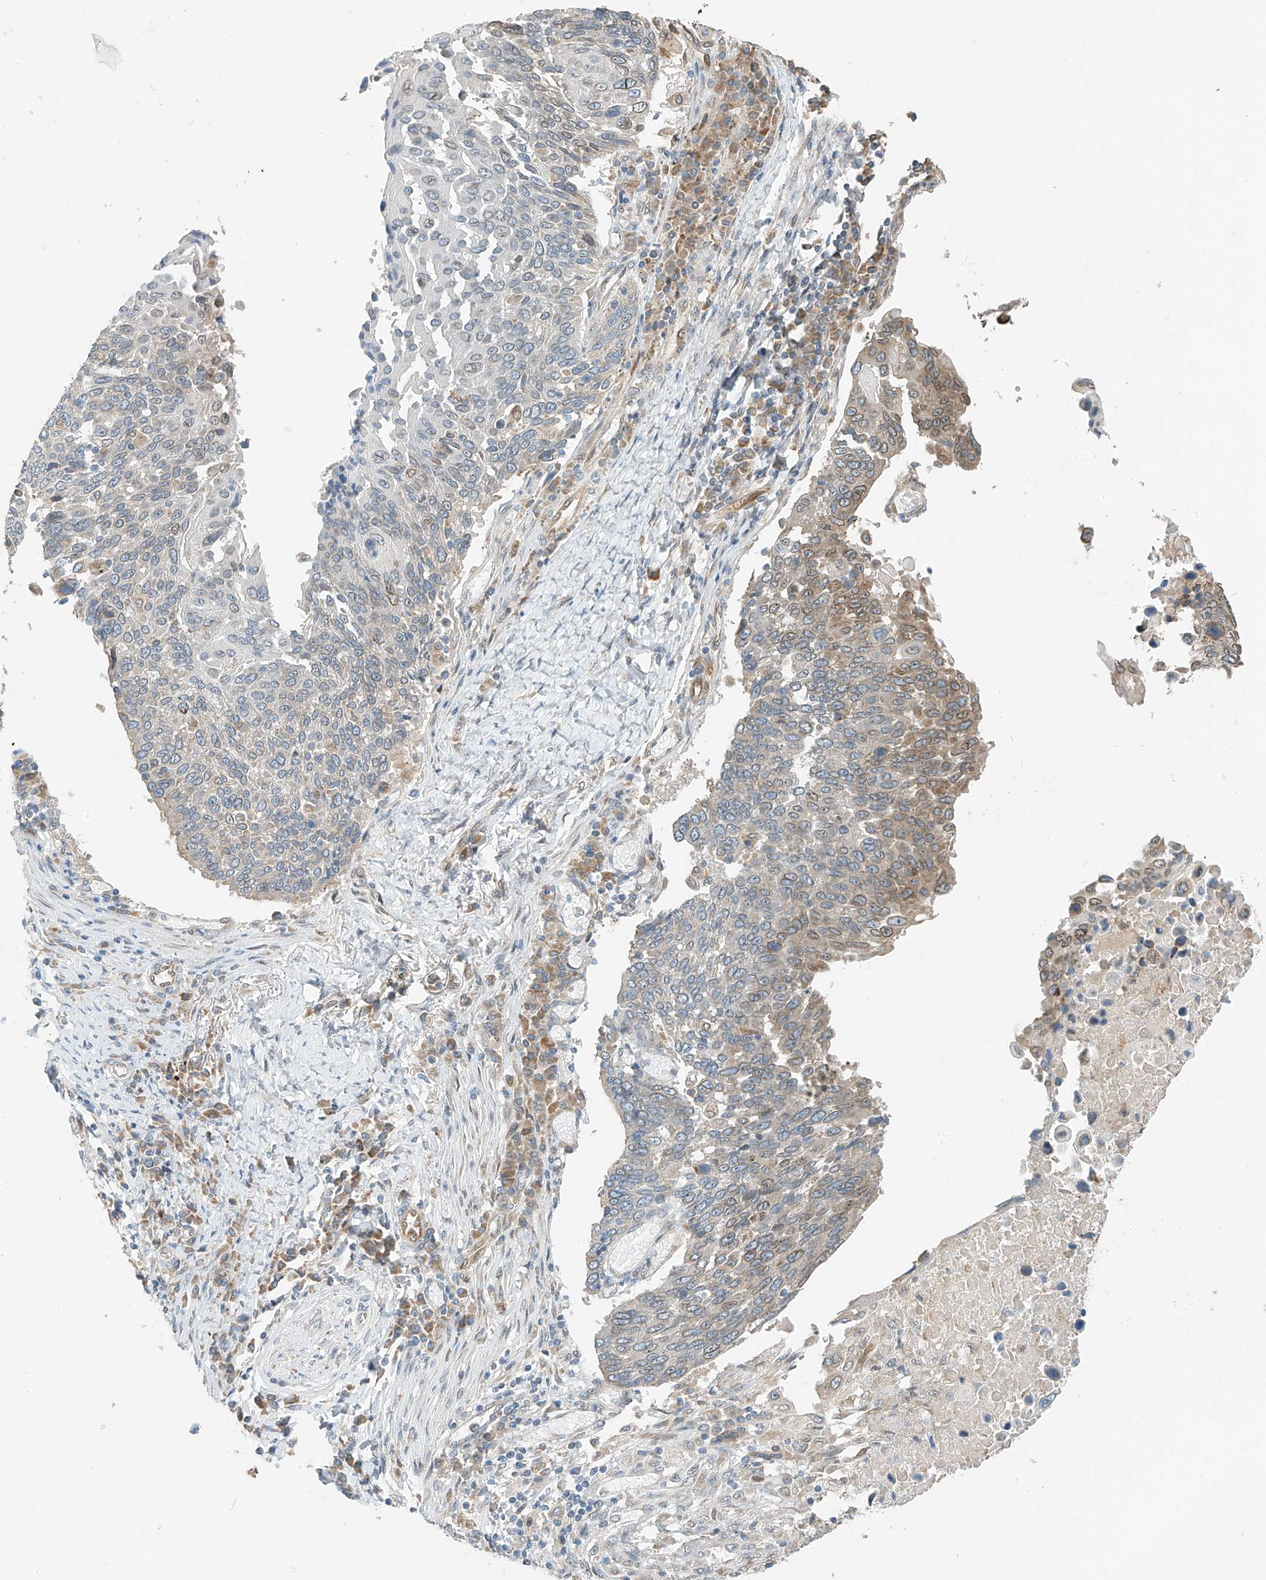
{"staining": {"intensity": "moderate", "quantity": "<25%", "location": "cytoplasmic/membranous"}, "tissue": "lung cancer", "cell_type": "Tumor cells", "image_type": "cancer", "snomed": [{"axis": "morphology", "description": "Squamous cell carcinoma, NOS"}, {"axis": "topography", "description": "Lung"}], "caption": "The micrograph displays staining of lung cancer (squamous cell carcinoma), revealing moderate cytoplasmic/membranous protein expression (brown color) within tumor cells.", "gene": "PPA2", "patient": {"sex": "male", "age": 66}}